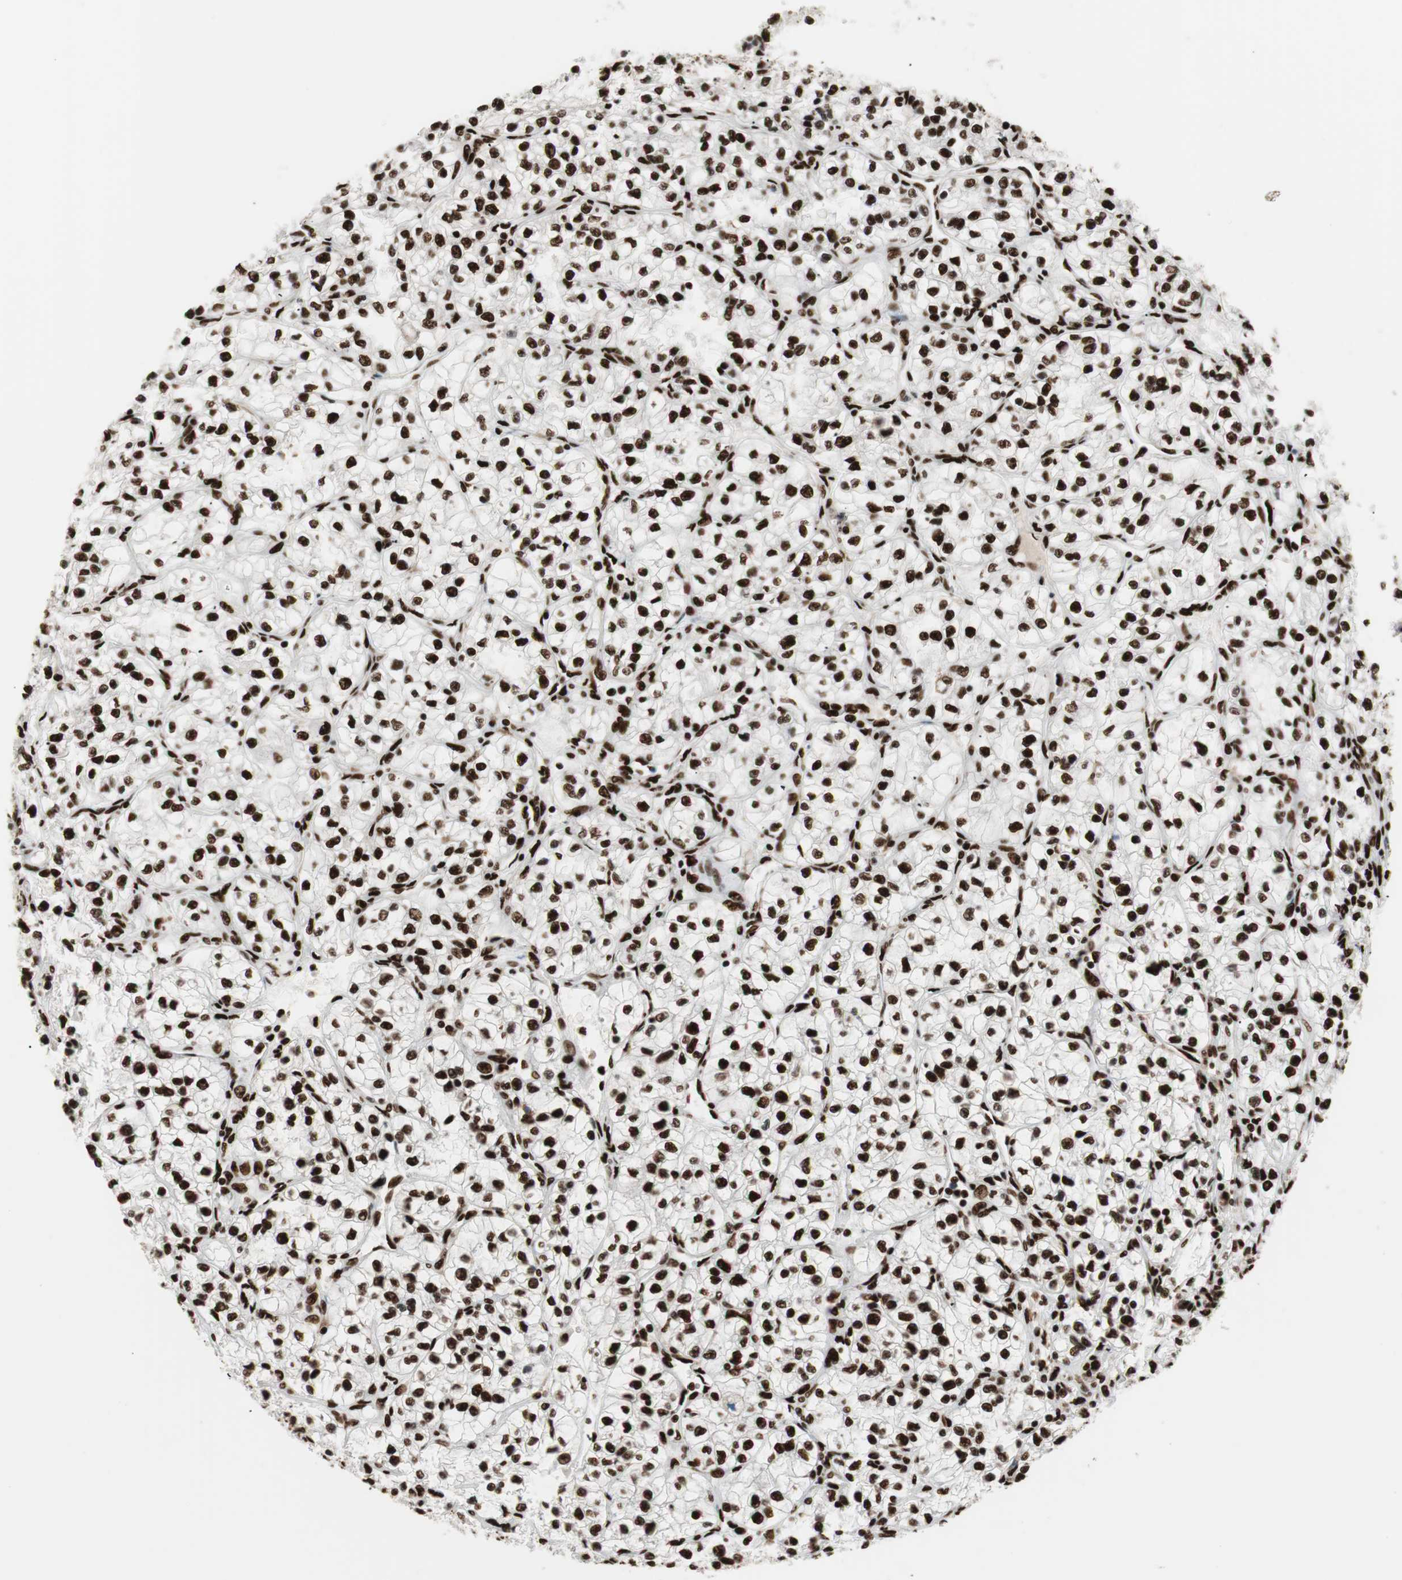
{"staining": {"intensity": "strong", "quantity": ">75%", "location": "nuclear"}, "tissue": "renal cancer", "cell_type": "Tumor cells", "image_type": "cancer", "snomed": [{"axis": "morphology", "description": "Adenocarcinoma, NOS"}, {"axis": "topography", "description": "Kidney"}], "caption": "This is an image of IHC staining of renal cancer (adenocarcinoma), which shows strong positivity in the nuclear of tumor cells.", "gene": "PSME3", "patient": {"sex": "female", "age": 57}}